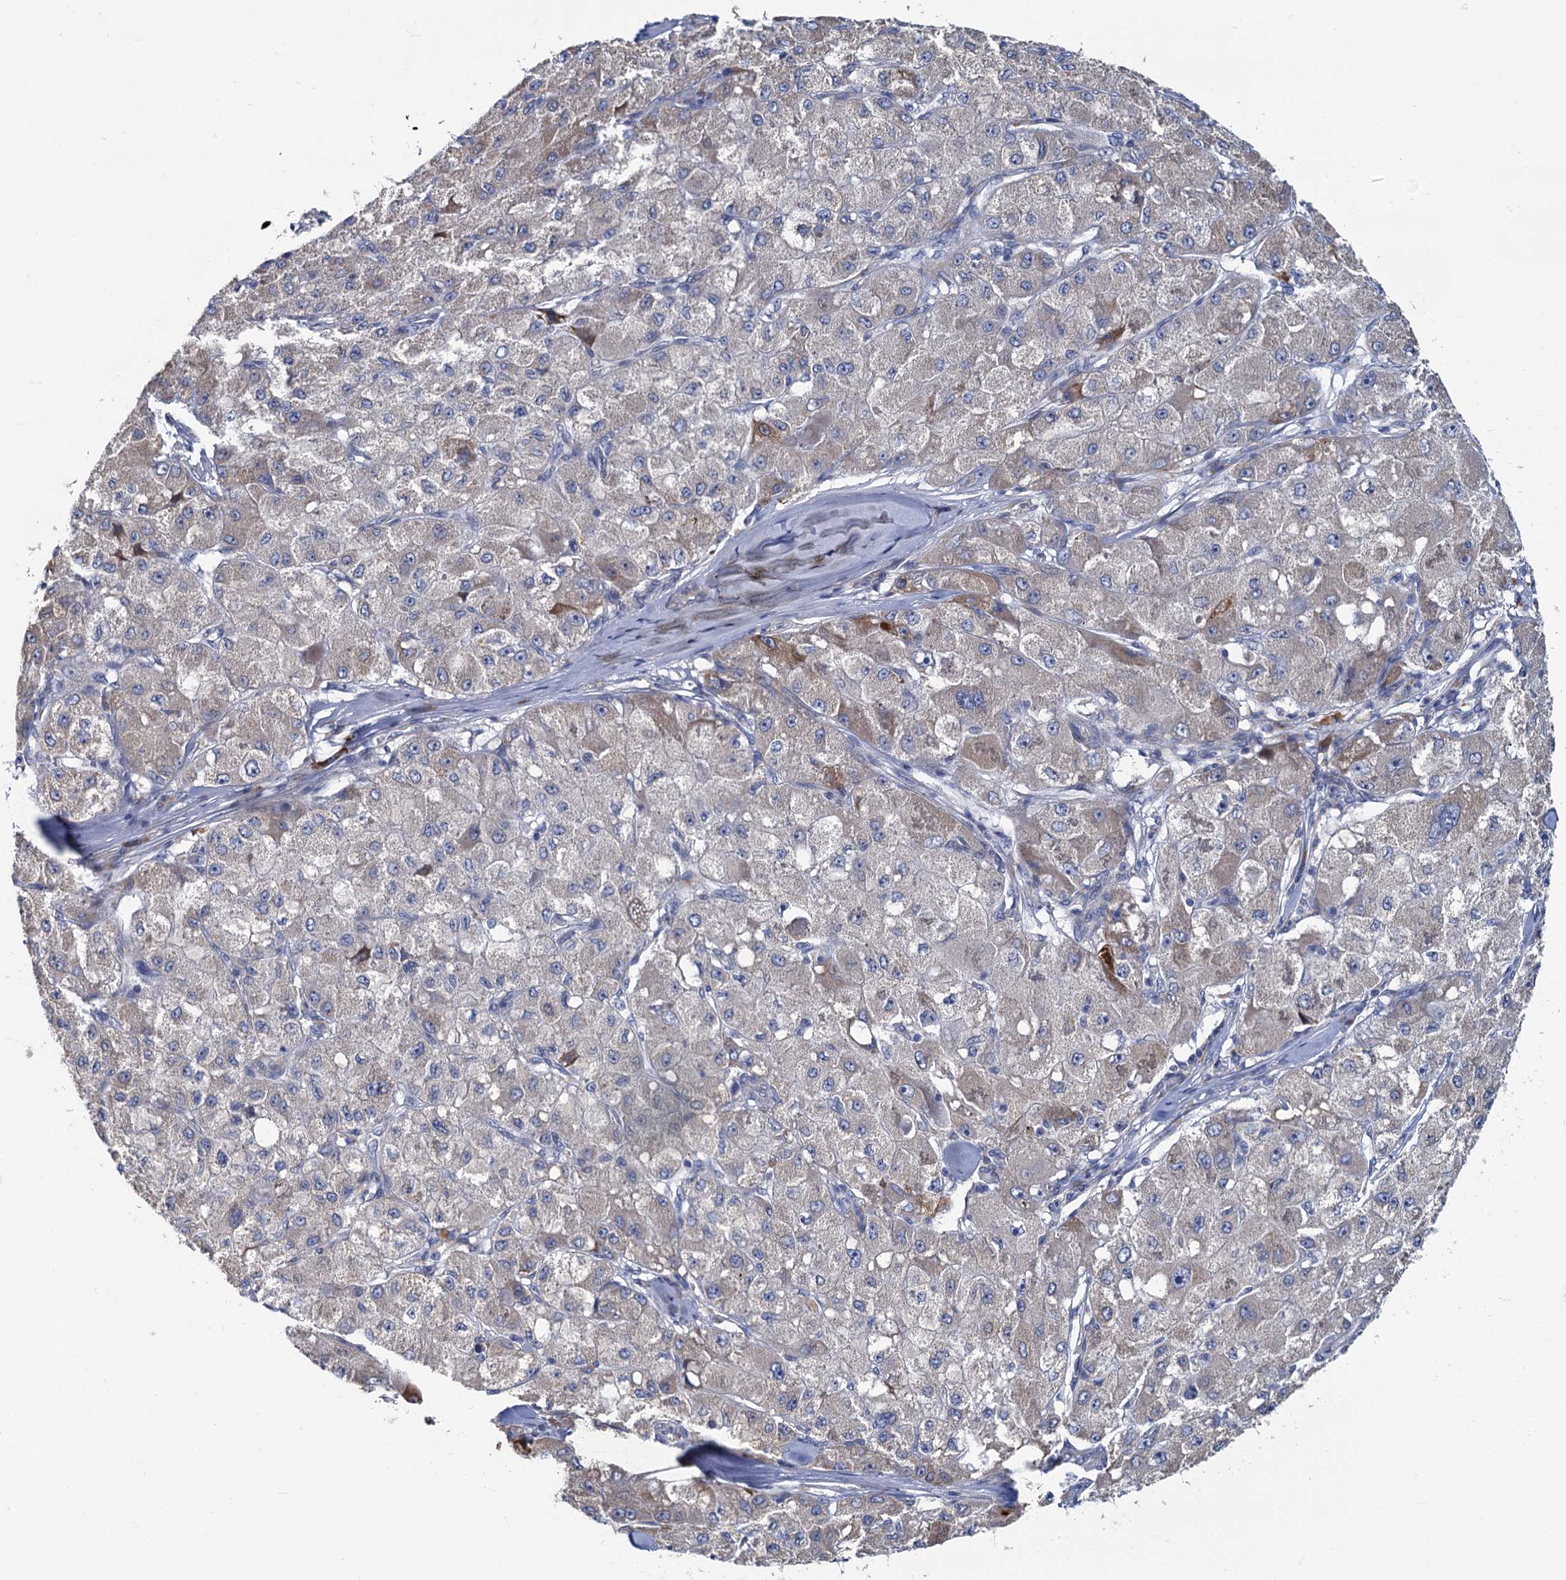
{"staining": {"intensity": "weak", "quantity": "<25%", "location": "cytoplasmic/membranous"}, "tissue": "liver cancer", "cell_type": "Tumor cells", "image_type": "cancer", "snomed": [{"axis": "morphology", "description": "Carcinoma, Hepatocellular, NOS"}, {"axis": "topography", "description": "Liver"}], "caption": "A high-resolution image shows immunohistochemistry (IHC) staining of liver cancer, which shows no significant staining in tumor cells. Brightfield microscopy of immunohistochemistry stained with DAB (brown) and hematoxylin (blue), captured at high magnification.", "gene": "PRSS35", "patient": {"sex": "male", "age": 80}}